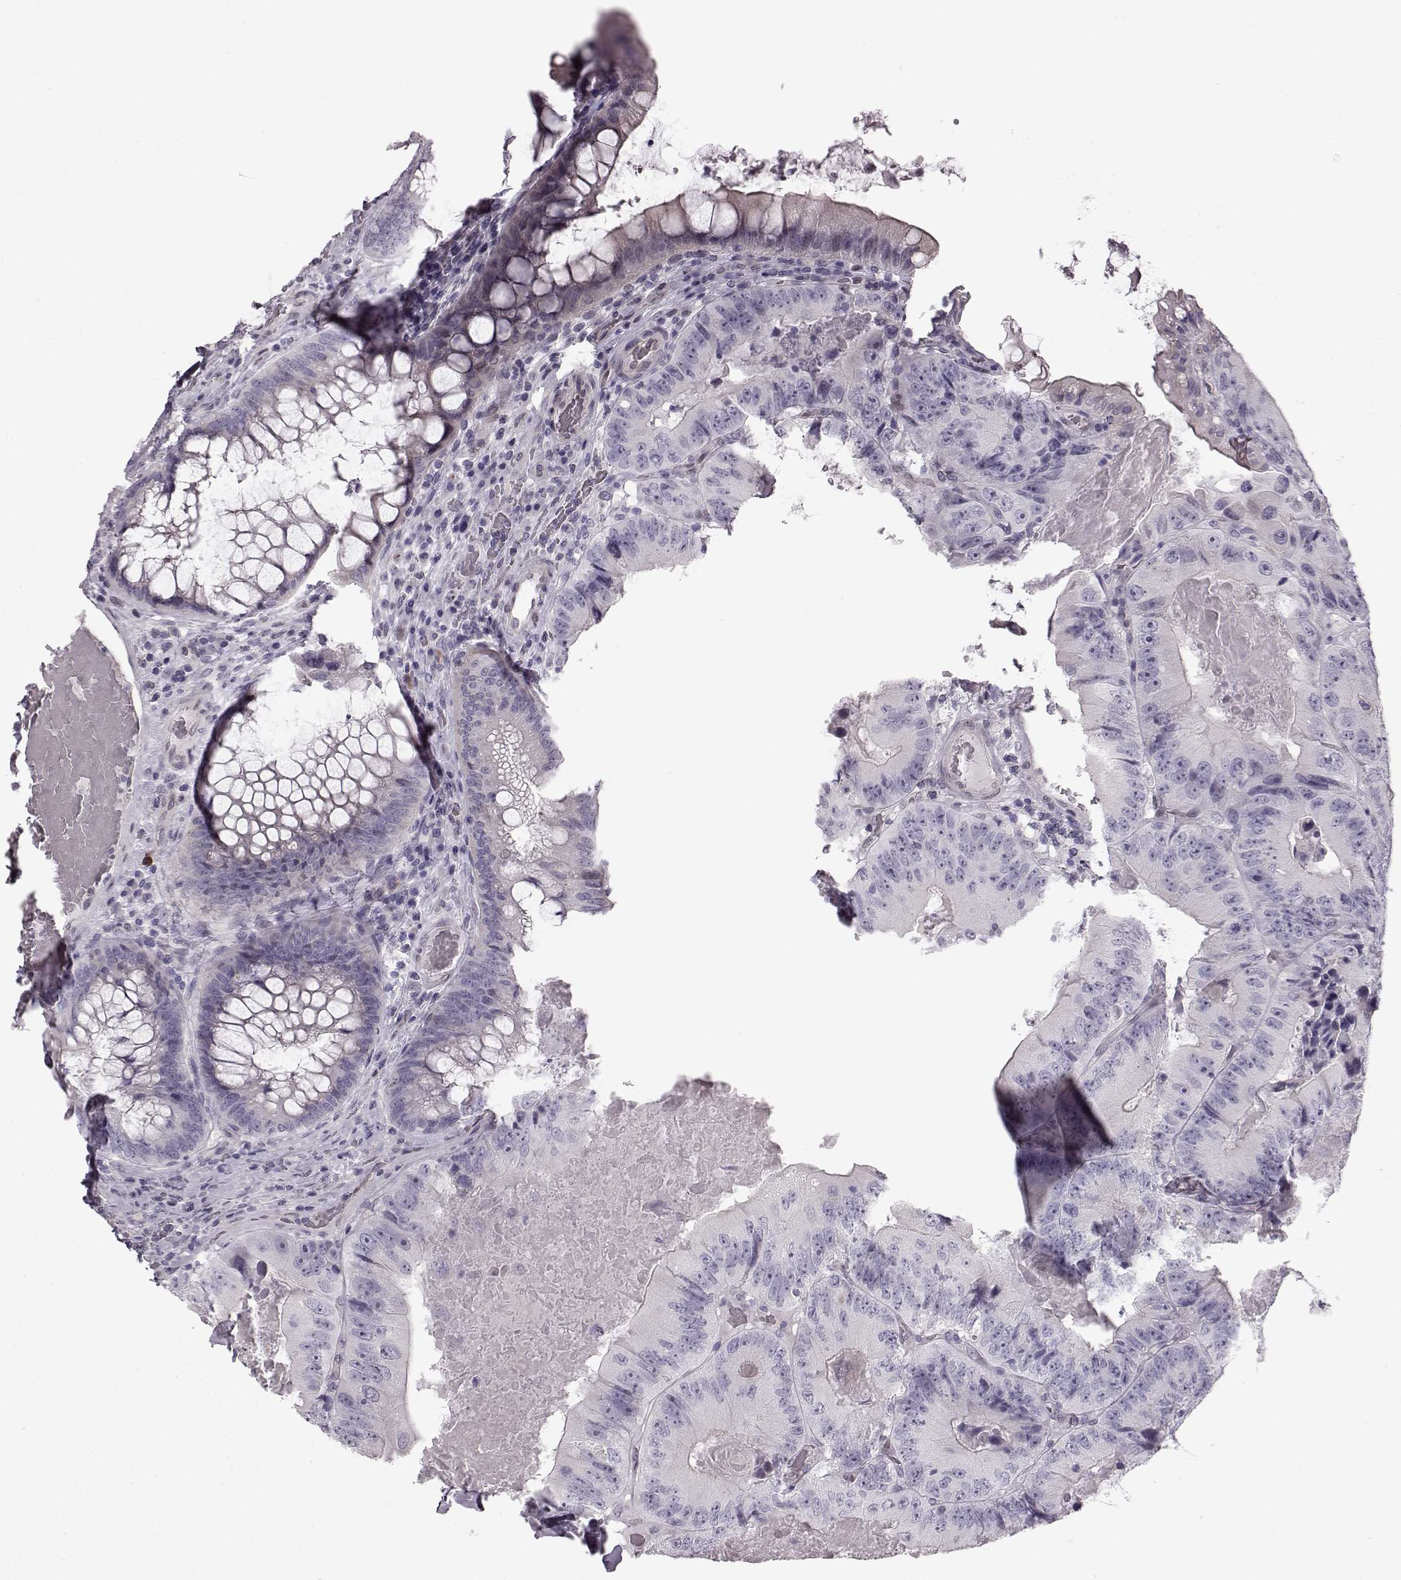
{"staining": {"intensity": "negative", "quantity": "none", "location": "none"}, "tissue": "colorectal cancer", "cell_type": "Tumor cells", "image_type": "cancer", "snomed": [{"axis": "morphology", "description": "Adenocarcinoma, NOS"}, {"axis": "topography", "description": "Colon"}], "caption": "DAB (3,3'-diaminobenzidine) immunohistochemical staining of colorectal cancer (adenocarcinoma) displays no significant expression in tumor cells.", "gene": "TCHHL1", "patient": {"sex": "female", "age": 86}}